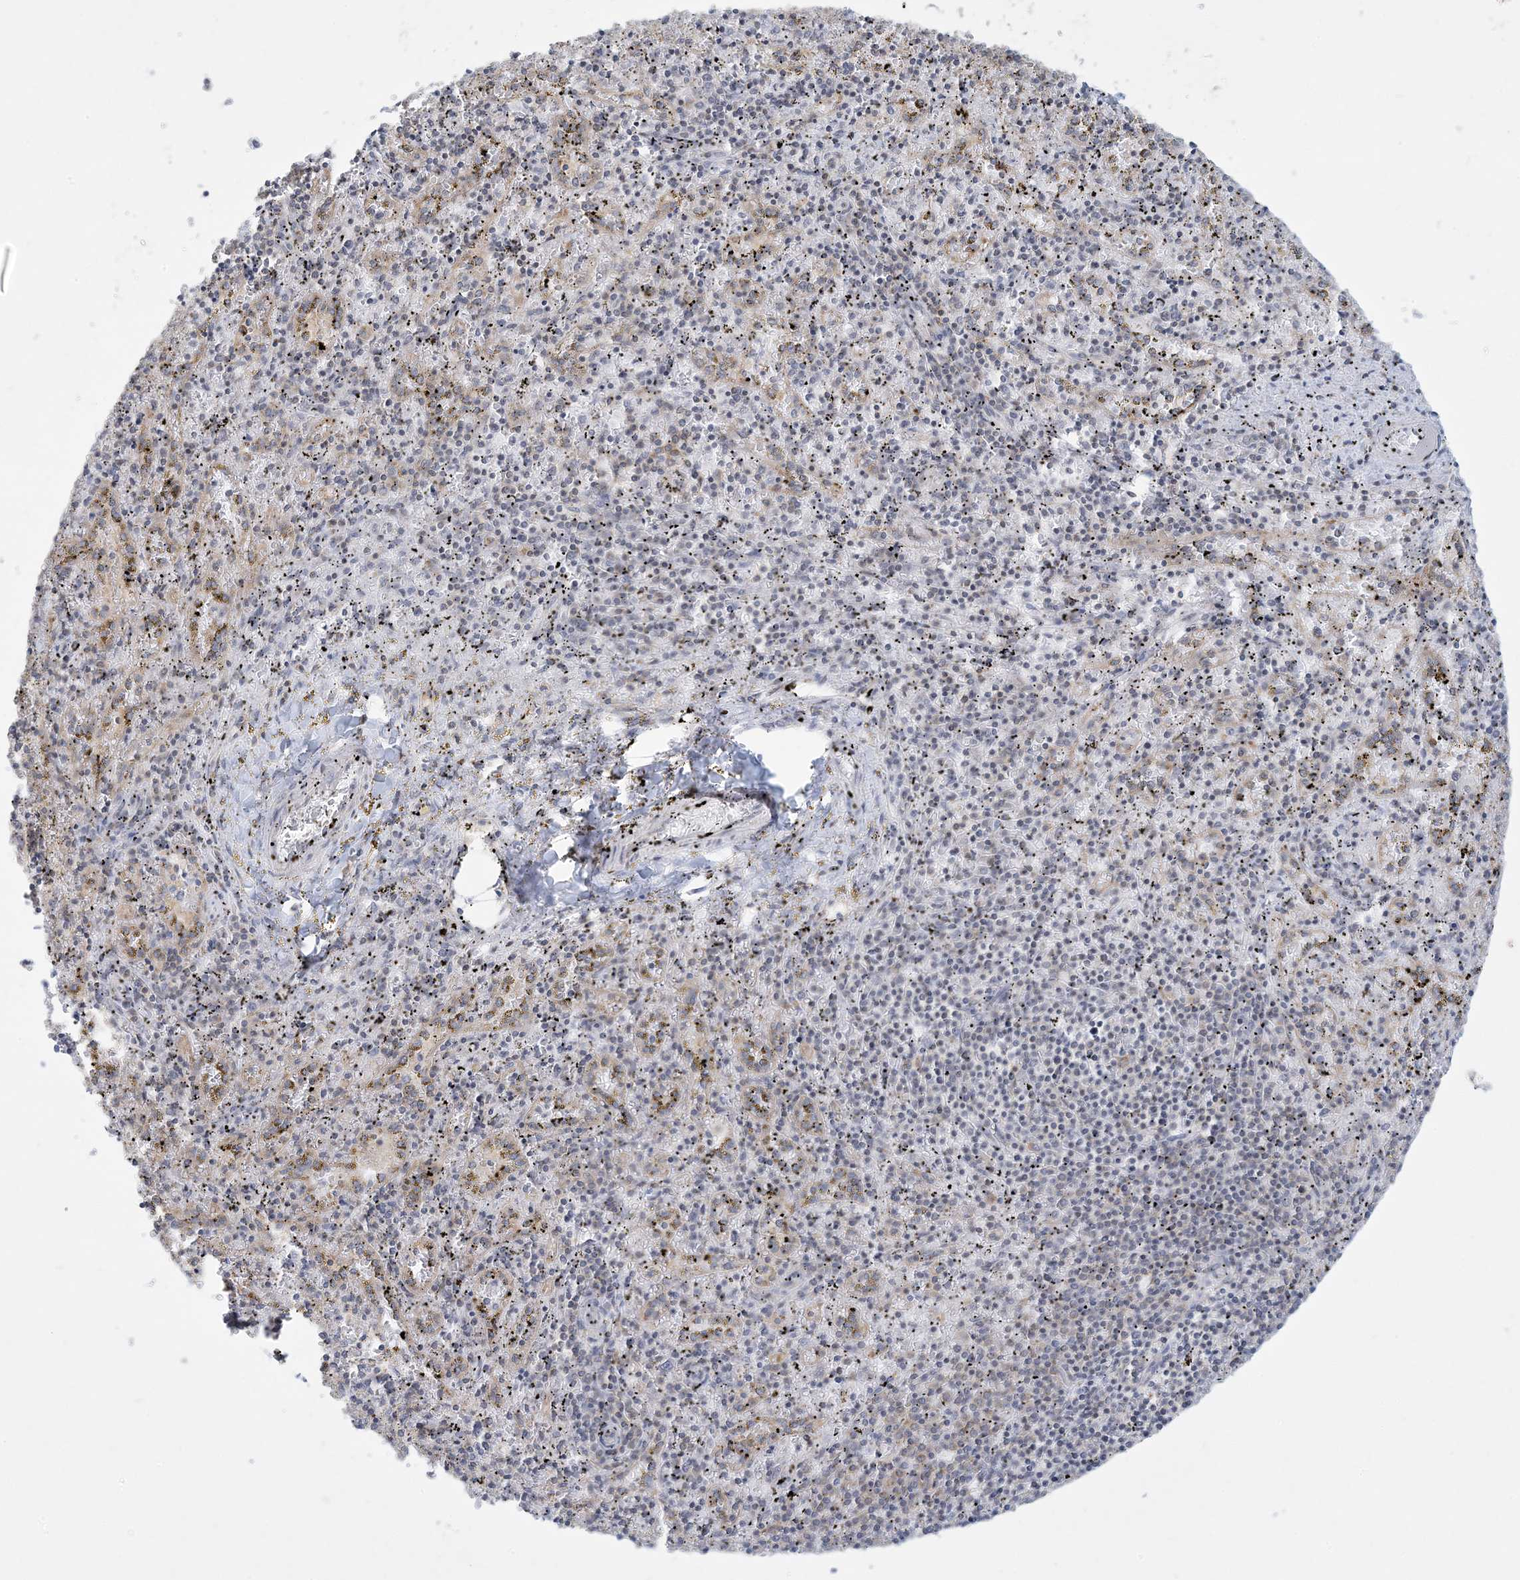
{"staining": {"intensity": "moderate", "quantity": "25%-75%", "location": "cytoplasmic/membranous"}, "tissue": "spleen", "cell_type": "Cells in red pulp", "image_type": "normal", "snomed": [{"axis": "morphology", "description": "Normal tissue, NOS"}, {"axis": "topography", "description": "Spleen"}], "caption": "This histopathology image demonstrates IHC staining of normal human spleen, with medium moderate cytoplasmic/membranous expression in about 25%-75% of cells in red pulp.", "gene": "SLAMF9", "patient": {"sex": "male", "age": 11}}